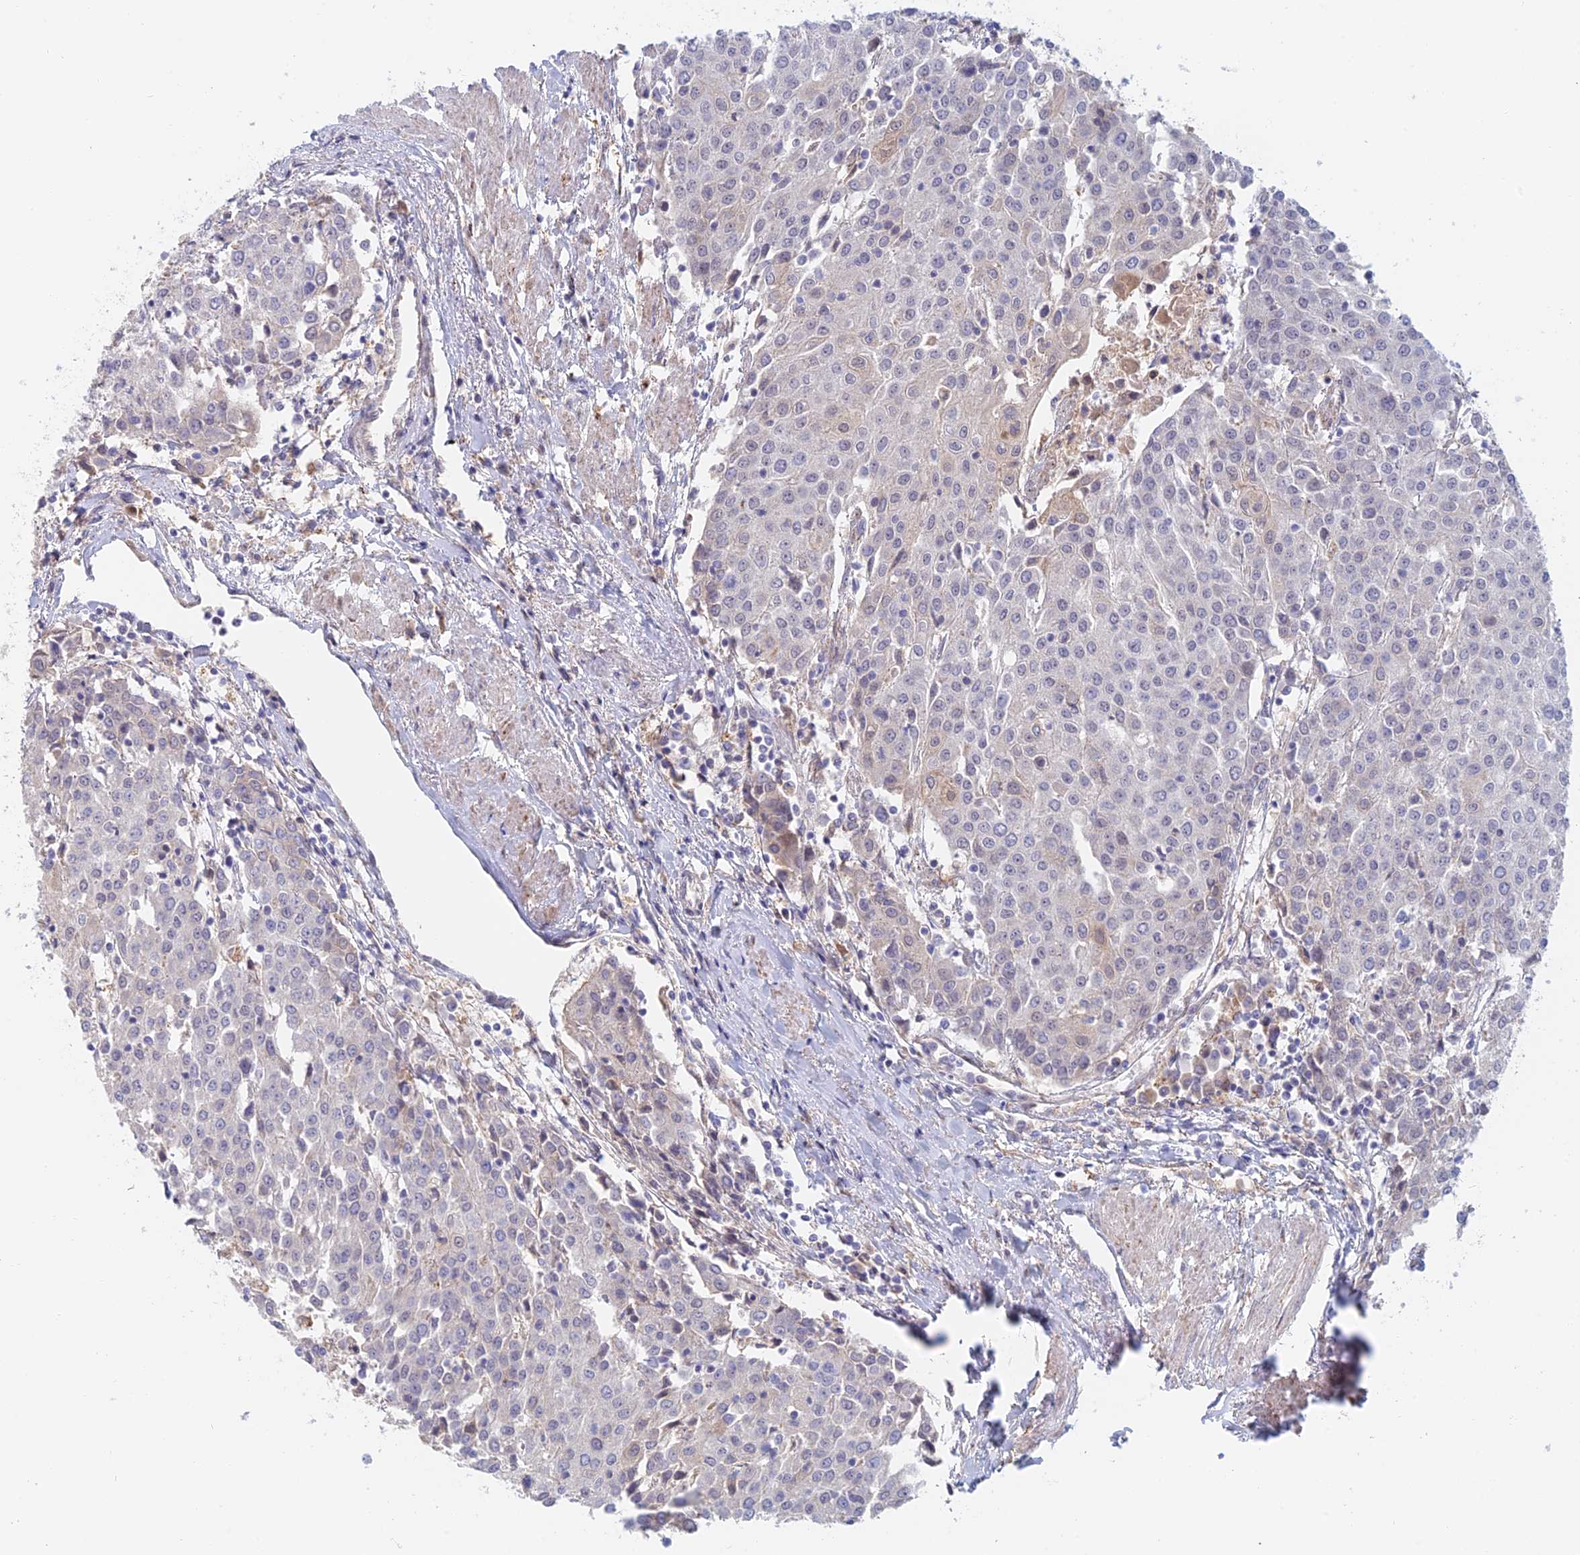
{"staining": {"intensity": "negative", "quantity": "none", "location": "none"}, "tissue": "urothelial cancer", "cell_type": "Tumor cells", "image_type": "cancer", "snomed": [{"axis": "morphology", "description": "Urothelial carcinoma, High grade"}, {"axis": "topography", "description": "Urinary bladder"}], "caption": "A micrograph of human urothelial cancer is negative for staining in tumor cells.", "gene": "ZUP1", "patient": {"sex": "female", "age": 85}}